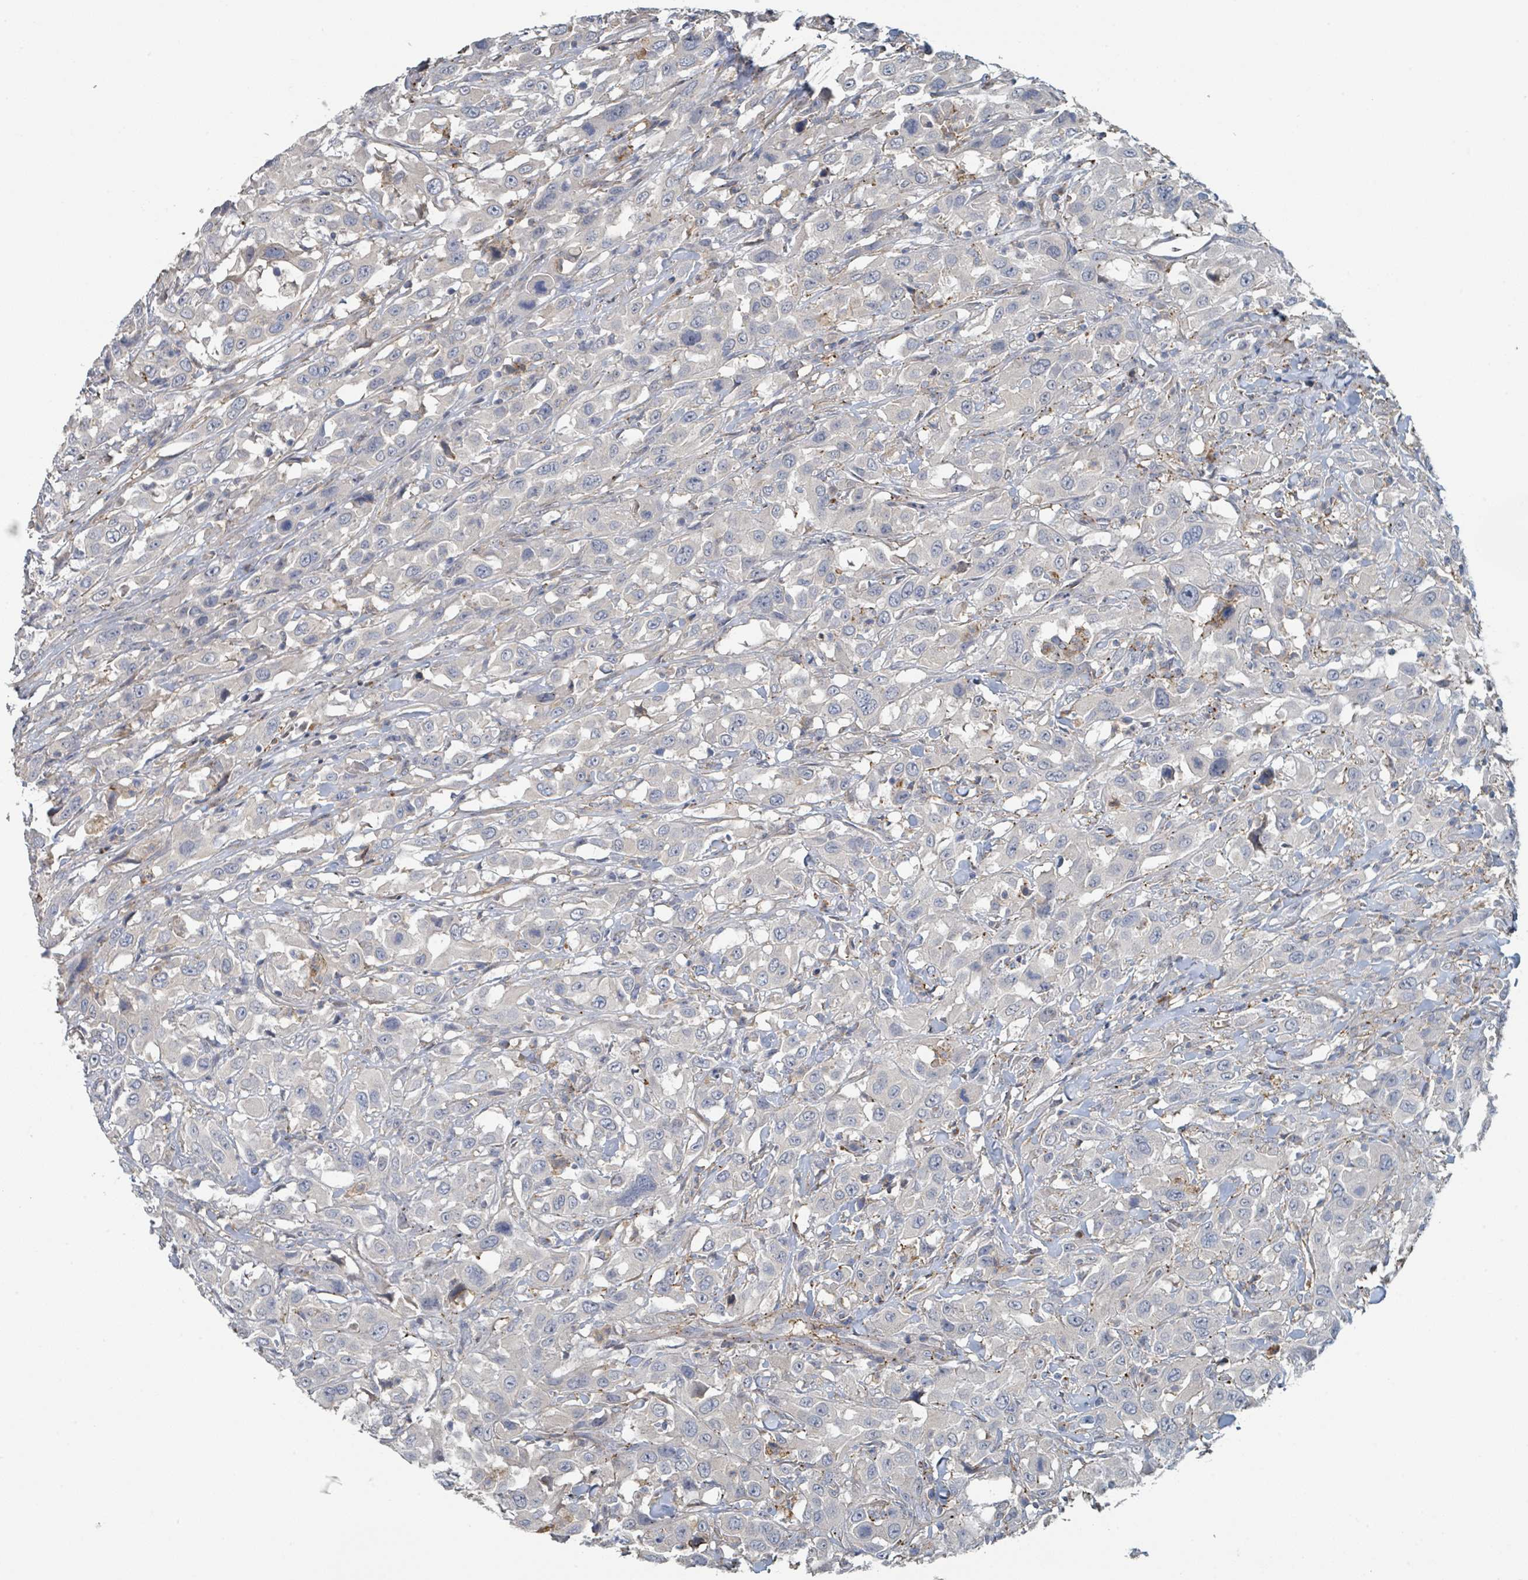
{"staining": {"intensity": "negative", "quantity": "none", "location": "none"}, "tissue": "urothelial cancer", "cell_type": "Tumor cells", "image_type": "cancer", "snomed": [{"axis": "morphology", "description": "Urothelial carcinoma, High grade"}, {"axis": "topography", "description": "Urinary bladder"}], "caption": "An IHC photomicrograph of urothelial carcinoma (high-grade) is shown. There is no staining in tumor cells of urothelial carcinoma (high-grade). (Brightfield microscopy of DAB (3,3'-diaminobenzidine) immunohistochemistry (IHC) at high magnification).", "gene": "LRRC42", "patient": {"sex": "male", "age": 61}}